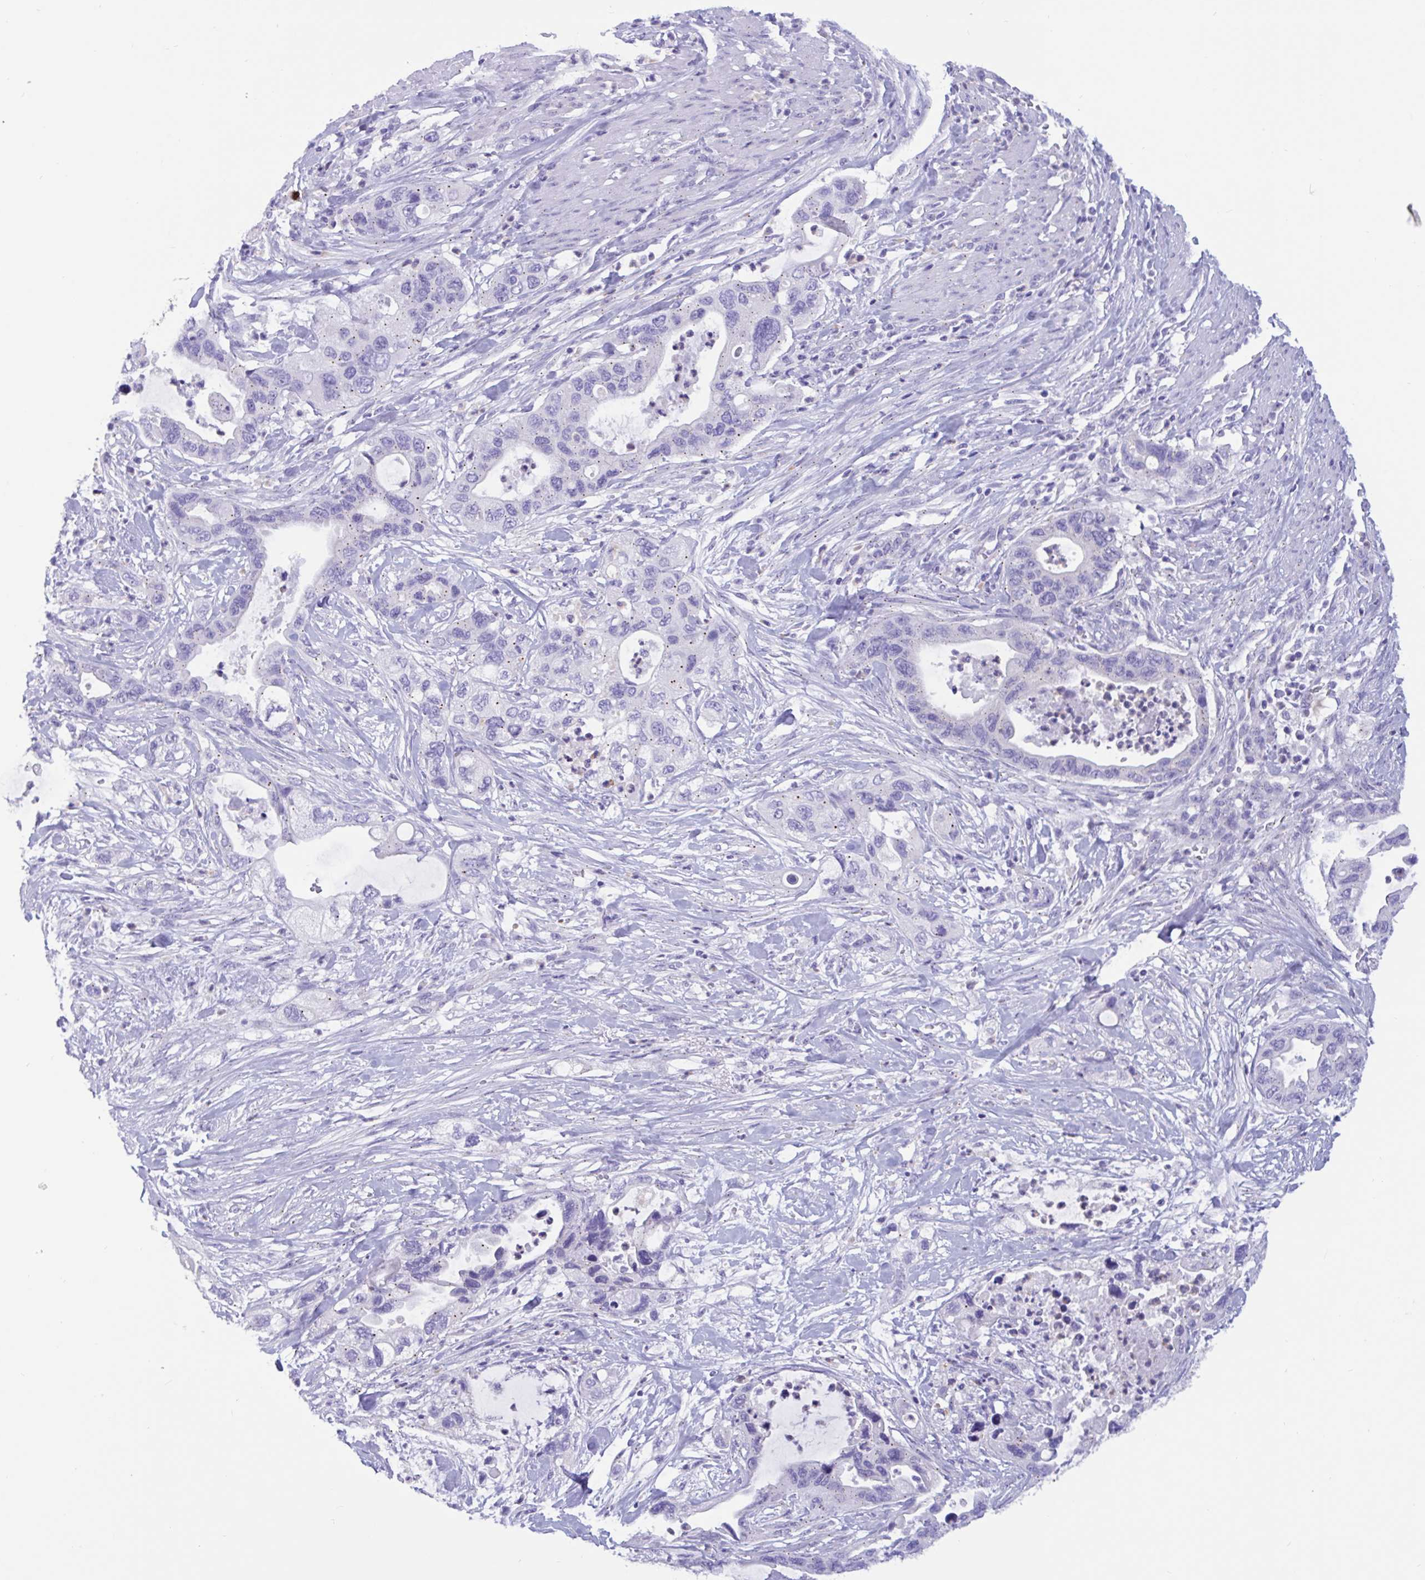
{"staining": {"intensity": "weak", "quantity": "25%-75%", "location": "cytoplasmic/membranous"}, "tissue": "pancreatic cancer", "cell_type": "Tumor cells", "image_type": "cancer", "snomed": [{"axis": "morphology", "description": "Adenocarcinoma, NOS"}, {"axis": "topography", "description": "Pancreas"}], "caption": "Protein expression analysis of adenocarcinoma (pancreatic) displays weak cytoplasmic/membranous positivity in approximately 25%-75% of tumor cells. (Stains: DAB in brown, nuclei in blue, Microscopy: brightfield microscopy at high magnification).", "gene": "RNASE3", "patient": {"sex": "female", "age": 71}}